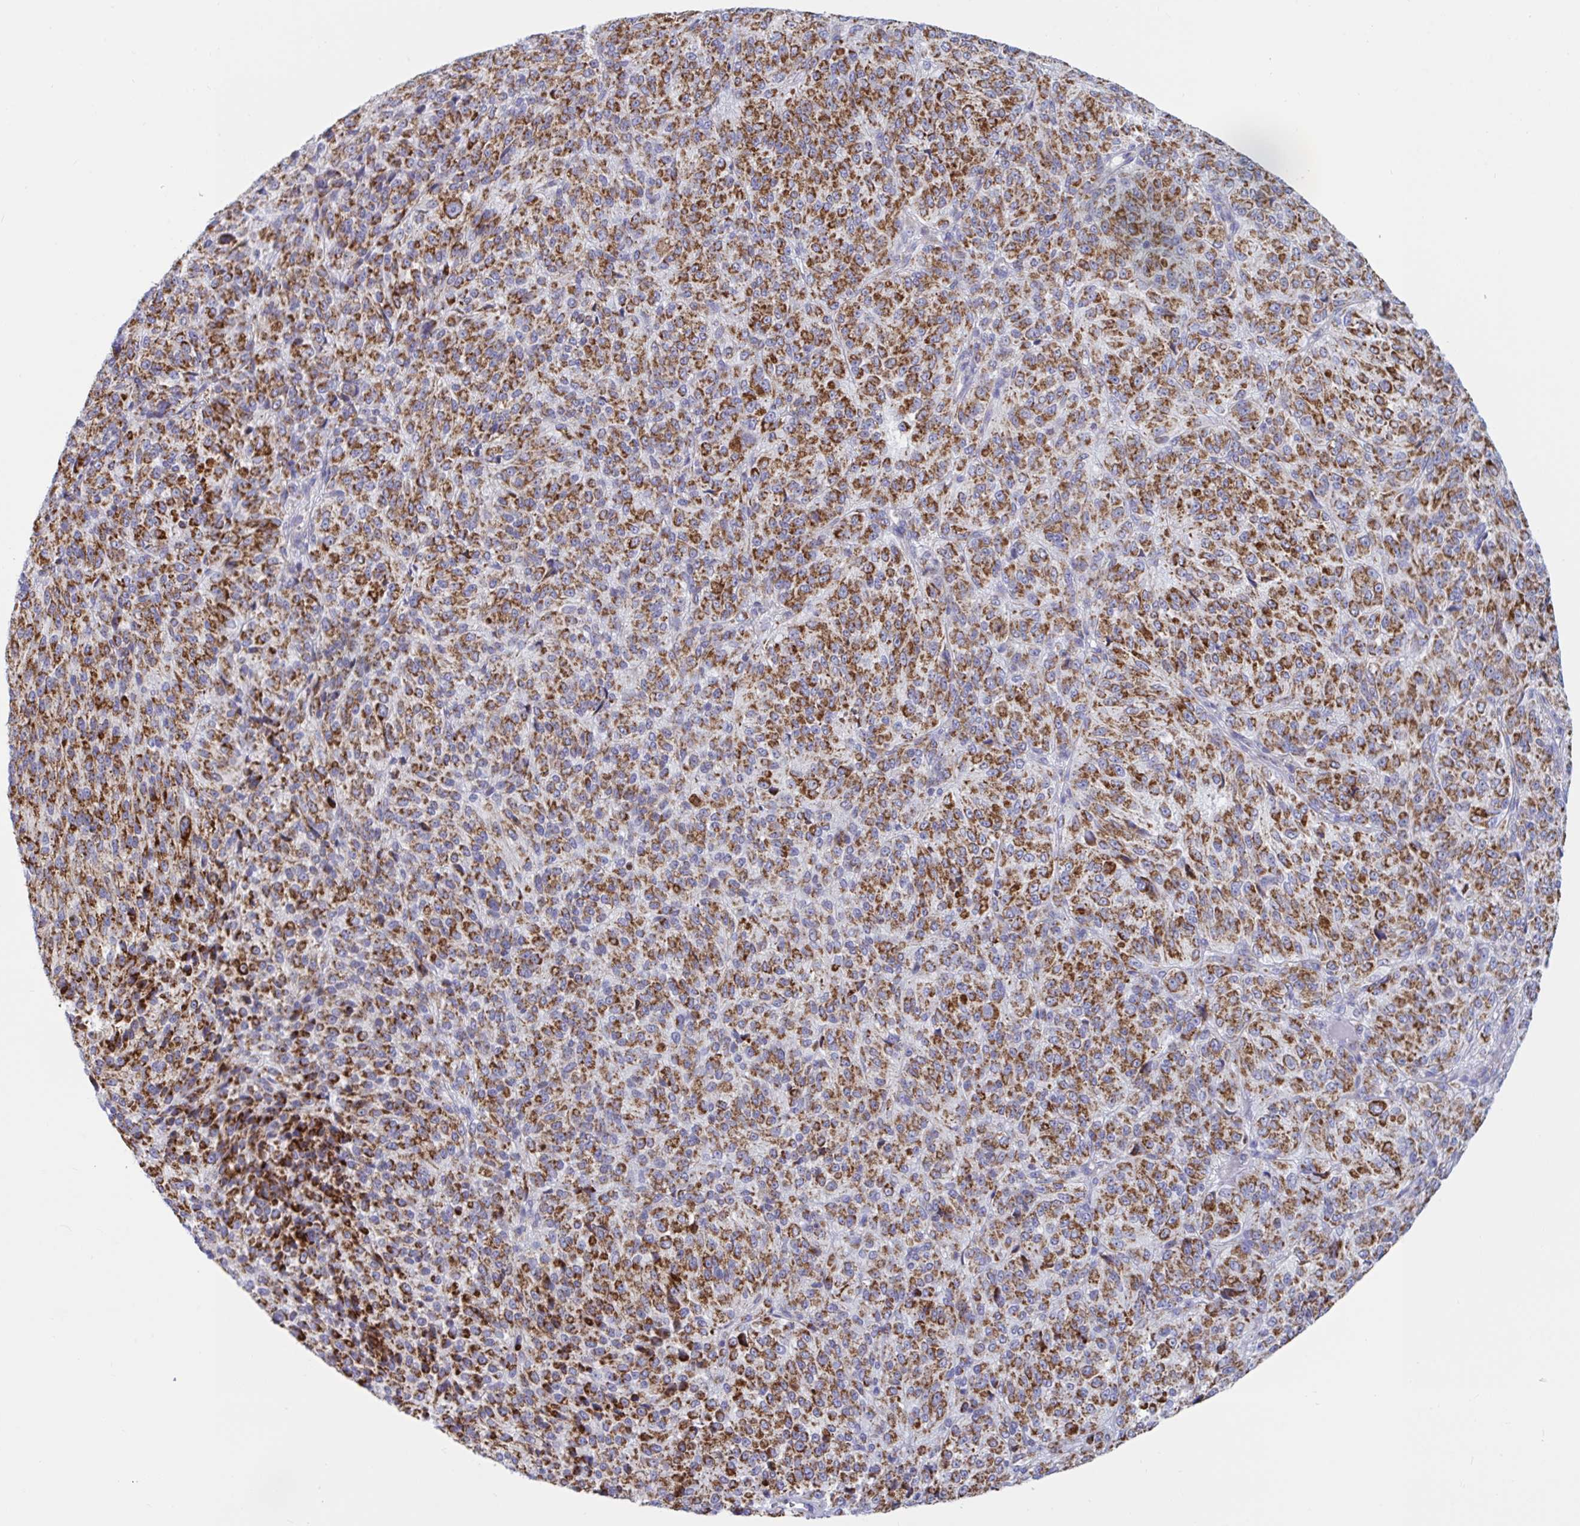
{"staining": {"intensity": "moderate", "quantity": ">75%", "location": "cytoplasmic/membranous"}, "tissue": "melanoma", "cell_type": "Tumor cells", "image_type": "cancer", "snomed": [{"axis": "morphology", "description": "Malignant melanoma, Metastatic site"}, {"axis": "topography", "description": "Brain"}], "caption": "Malignant melanoma (metastatic site) stained for a protein (brown) reveals moderate cytoplasmic/membranous positive positivity in about >75% of tumor cells.", "gene": "HSPE1", "patient": {"sex": "female", "age": 56}}